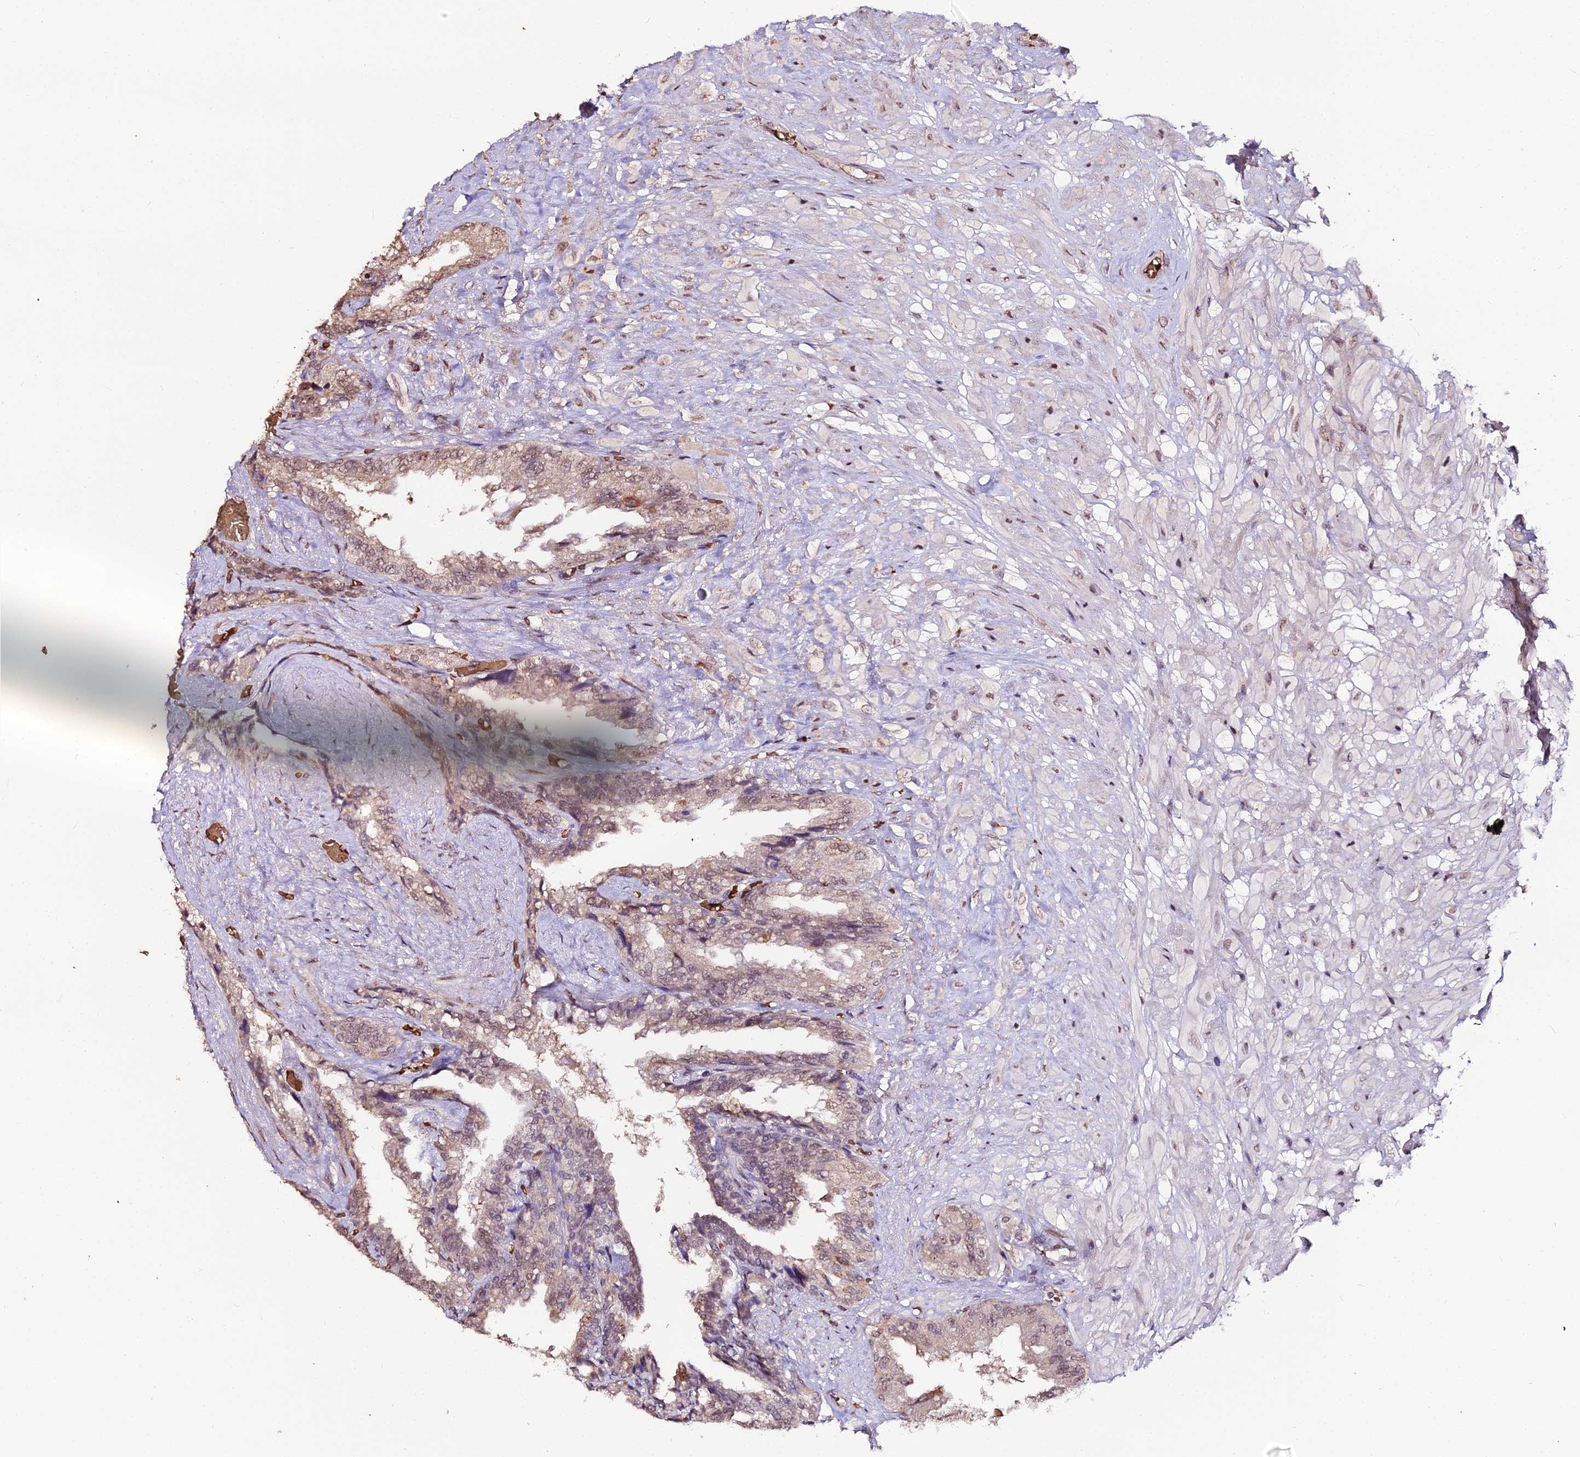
{"staining": {"intensity": "weak", "quantity": "<25%", "location": "nuclear"}, "tissue": "seminal vesicle", "cell_type": "Glandular cells", "image_type": "normal", "snomed": [{"axis": "morphology", "description": "Normal tissue, NOS"}, {"axis": "topography", "description": "Seminal veicle"}, {"axis": "topography", "description": "Peripheral nerve tissue"}], "caption": "A high-resolution micrograph shows IHC staining of normal seminal vesicle, which reveals no significant staining in glandular cells.", "gene": "ZDBF2", "patient": {"sex": "male", "age": 60}}